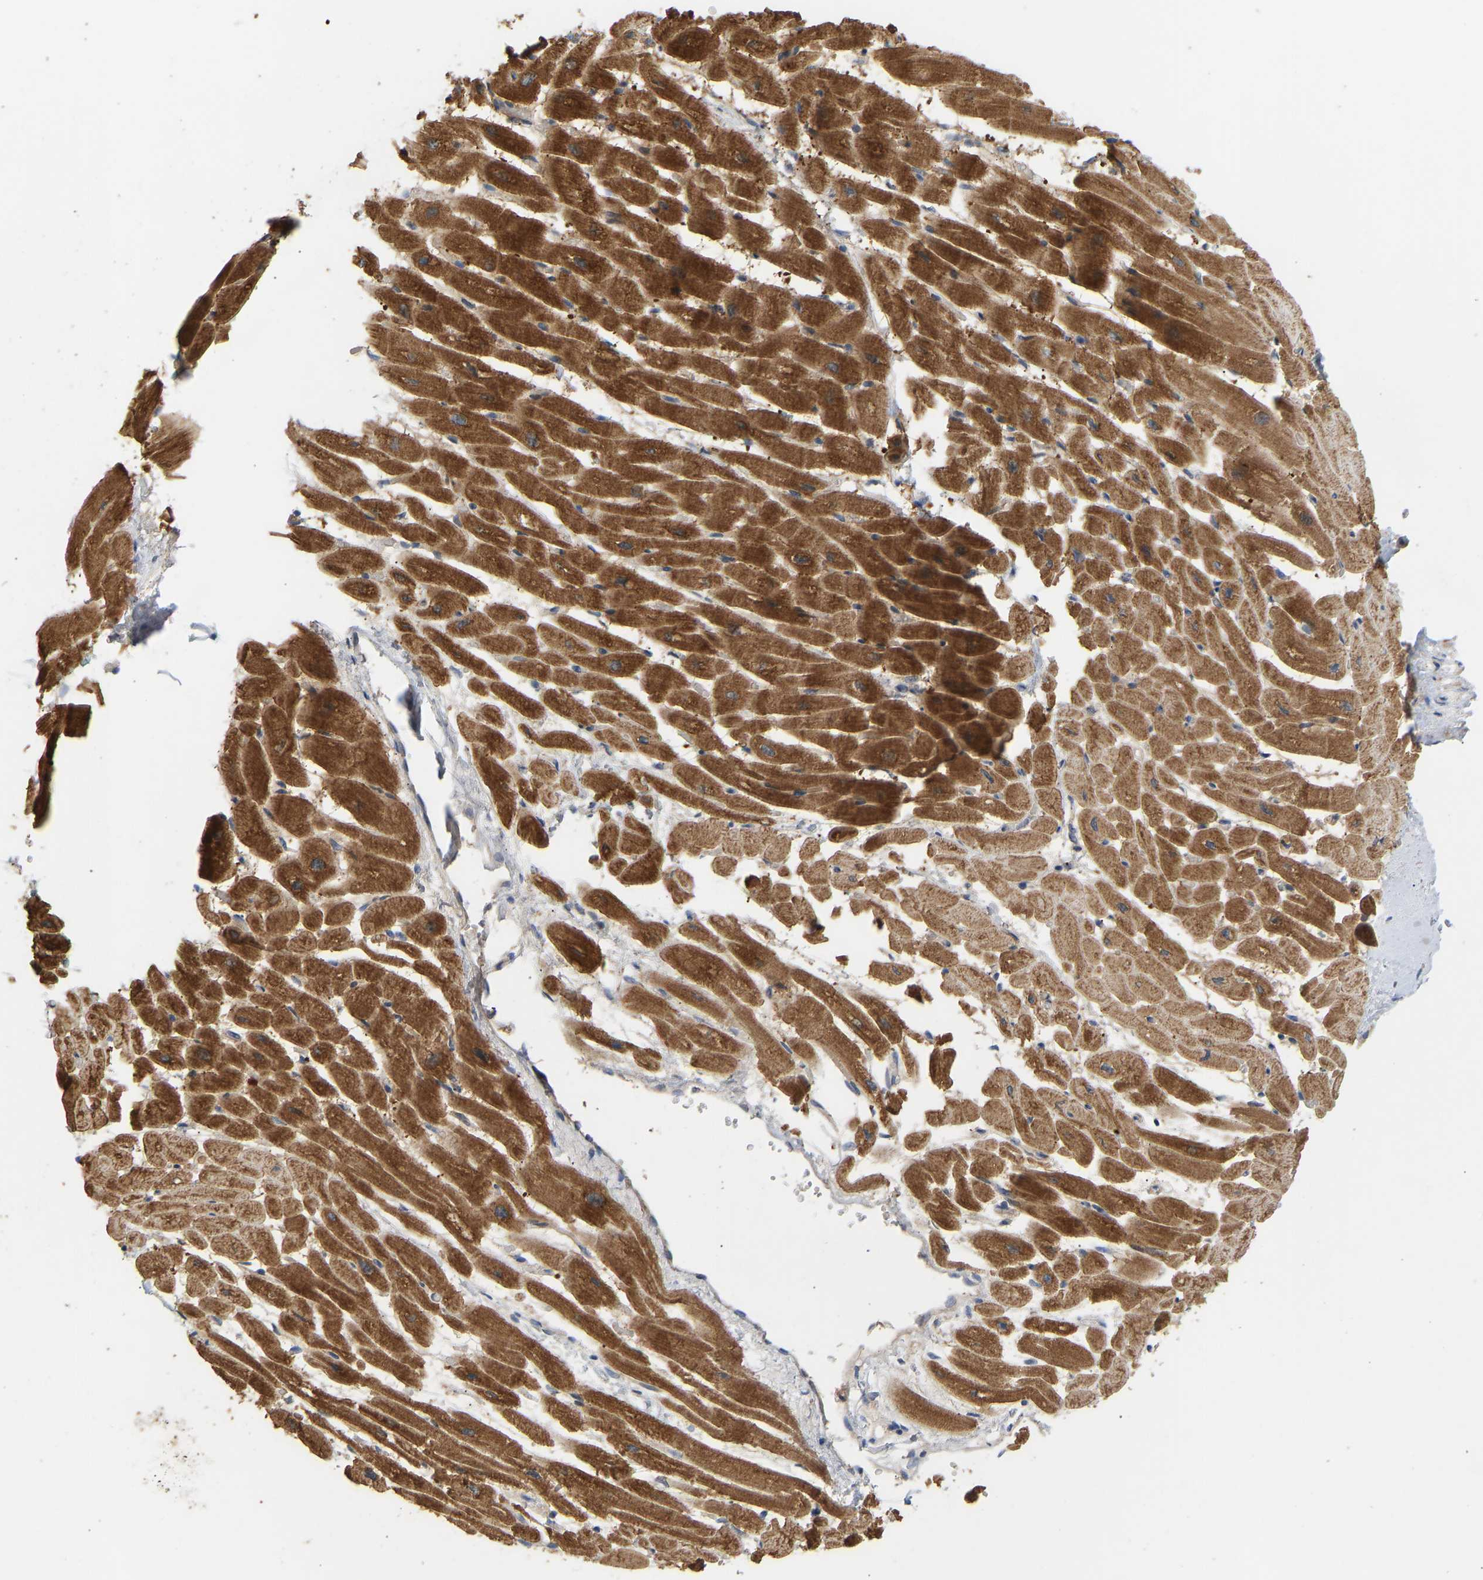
{"staining": {"intensity": "strong", "quantity": ">75%", "location": "cytoplasmic/membranous"}, "tissue": "heart muscle", "cell_type": "Cardiomyocytes", "image_type": "normal", "snomed": [{"axis": "morphology", "description": "Normal tissue, NOS"}, {"axis": "topography", "description": "Heart"}], "caption": "Heart muscle stained with DAB immunohistochemistry (IHC) demonstrates high levels of strong cytoplasmic/membranous positivity in approximately >75% of cardiomyocytes.", "gene": "HACD2", "patient": {"sex": "male", "age": 45}}